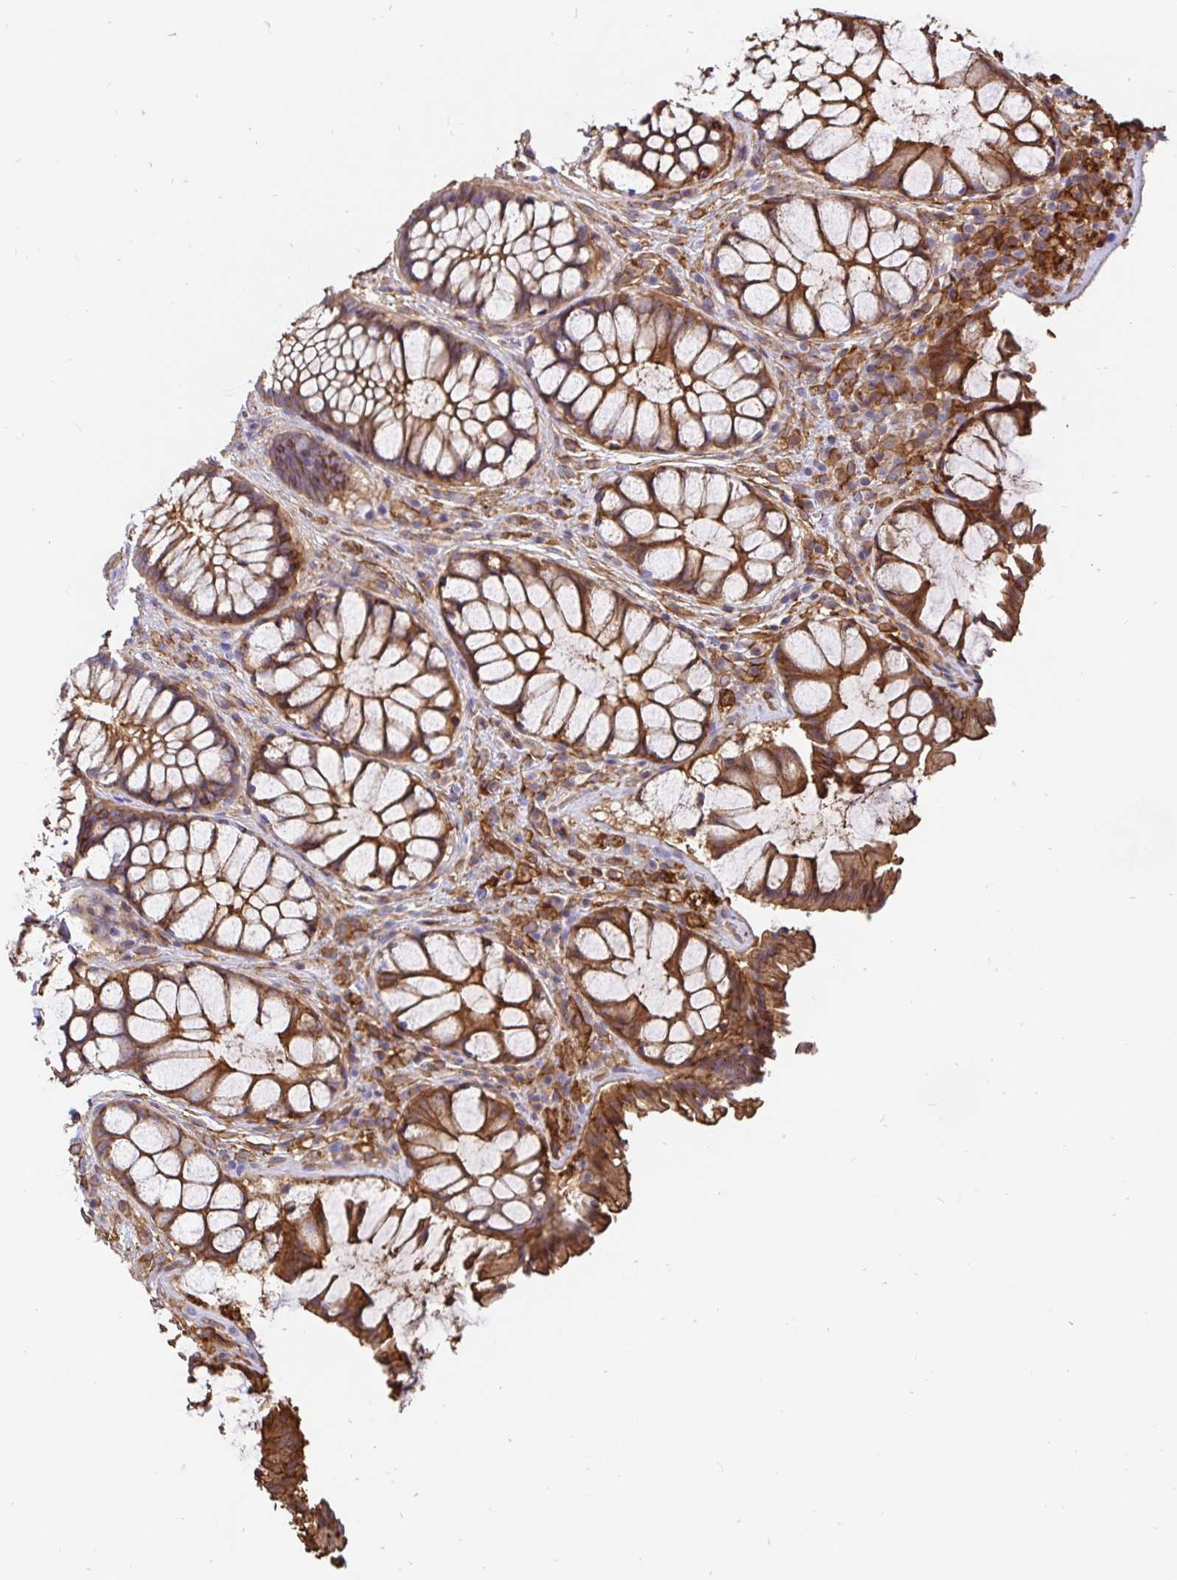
{"staining": {"intensity": "strong", "quantity": ">75%", "location": "cytoplasmic/membranous"}, "tissue": "rectum", "cell_type": "Glandular cells", "image_type": "normal", "snomed": [{"axis": "morphology", "description": "Normal tissue, NOS"}, {"axis": "topography", "description": "Rectum"}], "caption": "Normal rectum demonstrates strong cytoplasmic/membranous expression in about >75% of glandular cells.", "gene": "ANXA2", "patient": {"sex": "female", "age": 58}}